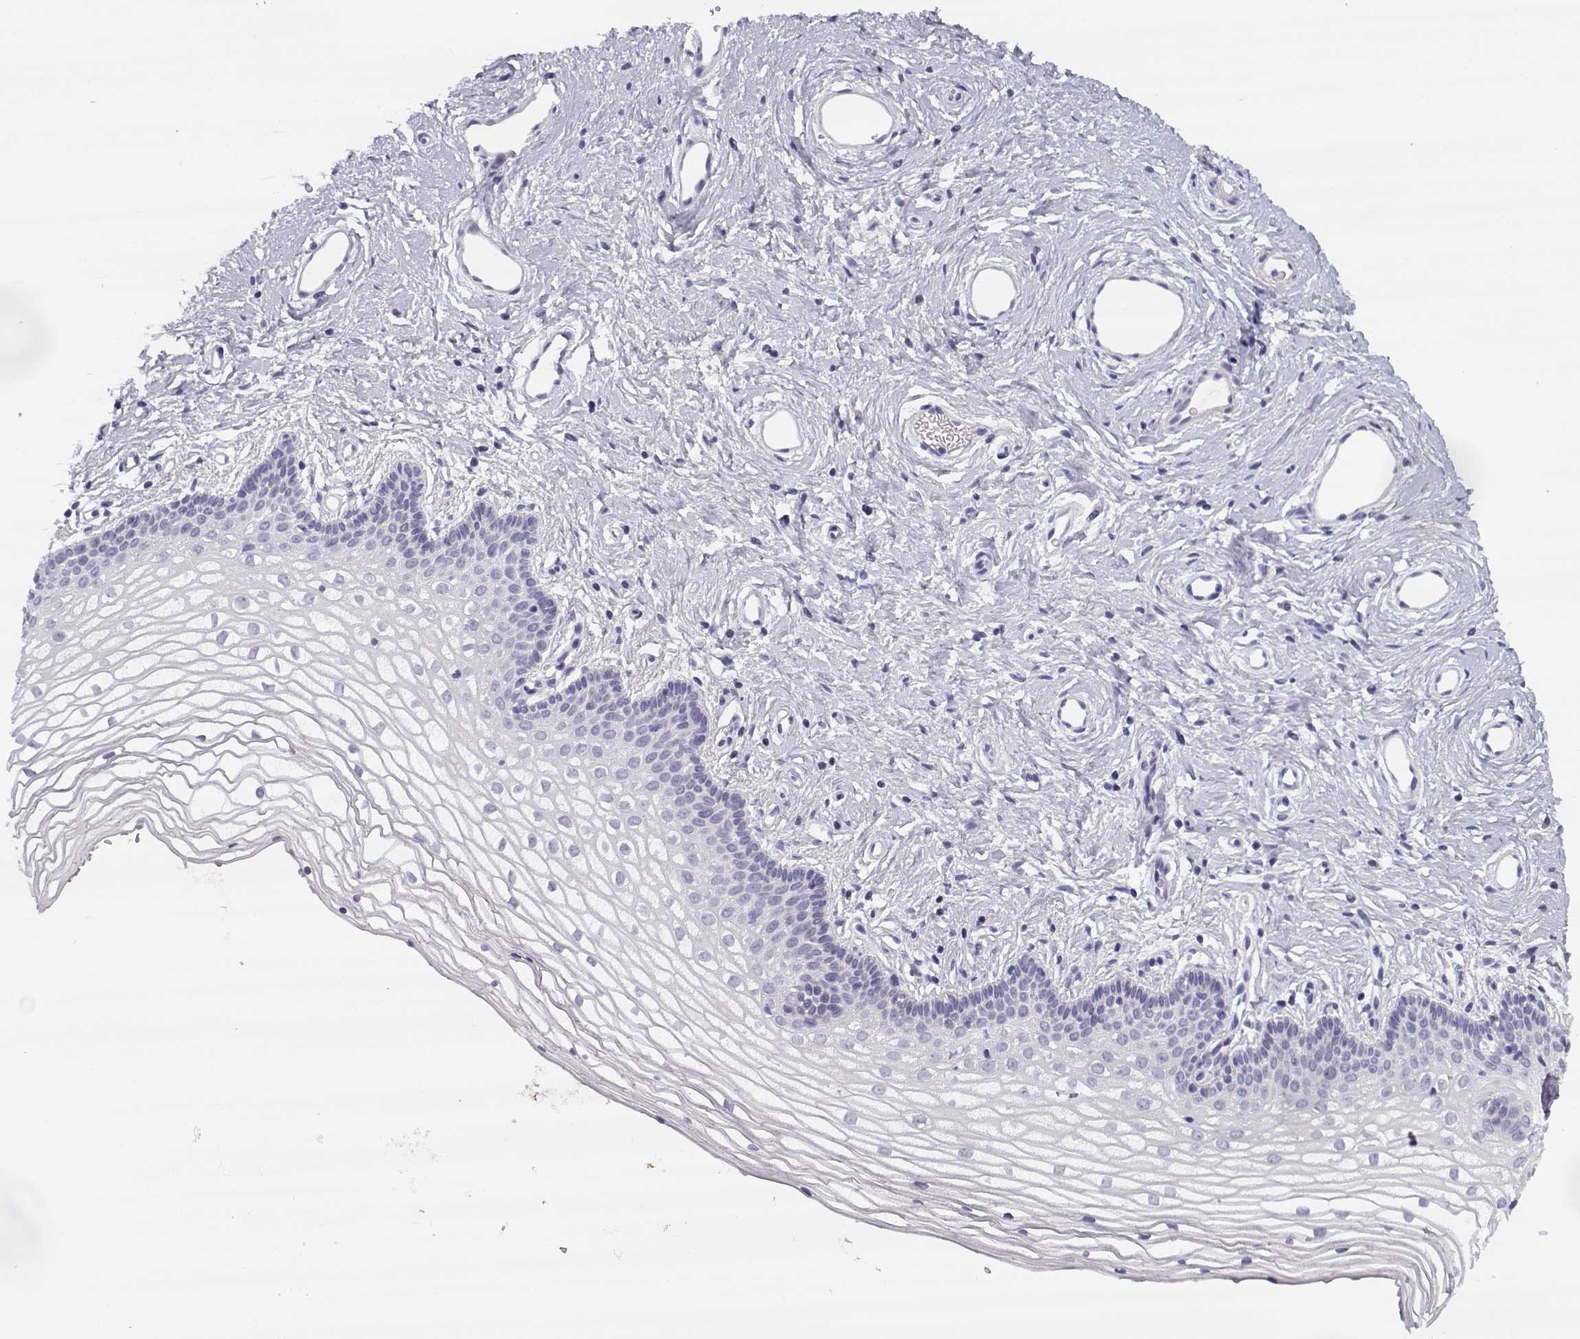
{"staining": {"intensity": "negative", "quantity": "none", "location": "none"}, "tissue": "vagina", "cell_type": "Squamous epithelial cells", "image_type": "normal", "snomed": [{"axis": "morphology", "description": "Normal tissue, NOS"}, {"axis": "topography", "description": "Vagina"}], "caption": "IHC of unremarkable human vagina reveals no positivity in squamous epithelial cells. (DAB (3,3'-diaminobenzidine) IHC, high magnification).", "gene": "CREB3L3", "patient": {"sex": "female", "age": 36}}